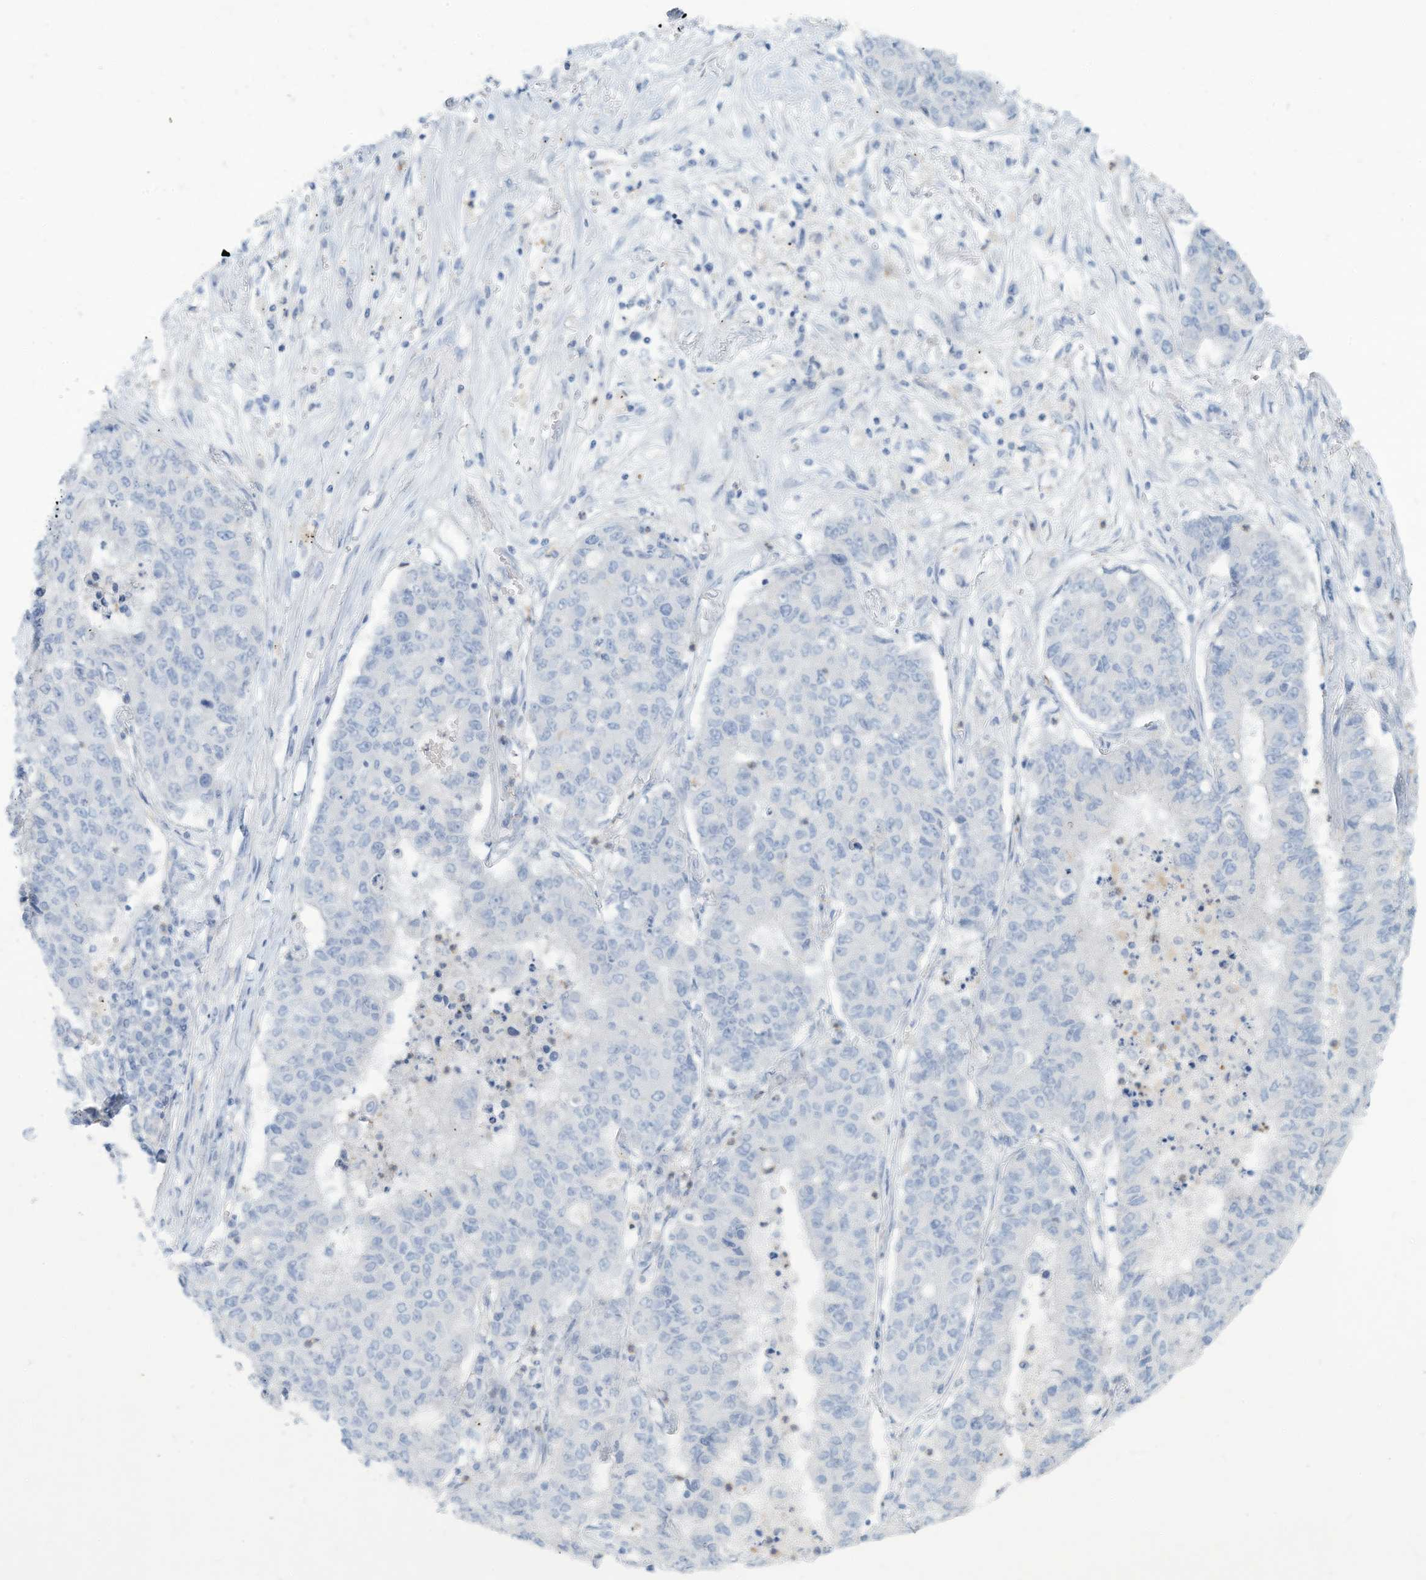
{"staining": {"intensity": "negative", "quantity": "none", "location": "none"}, "tissue": "lung cancer", "cell_type": "Tumor cells", "image_type": "cancer", "snomed": [{"axis": "morphology", "description": "Squamous cell carcinoma, NOS"}, {"axis": "topography", "description": "Lung"}], "caption": "There is no significant expression in tumor cells of lung cancer (squamous cell carcinoma). Brightfield microscopy of IHC stained with DAB (3,3'-diaminobenzidine) (brown) and hematoxylin (blue), captured at high magnification.", "gene": "ERI2", "patient": {"sex": "male", "age": 74}}